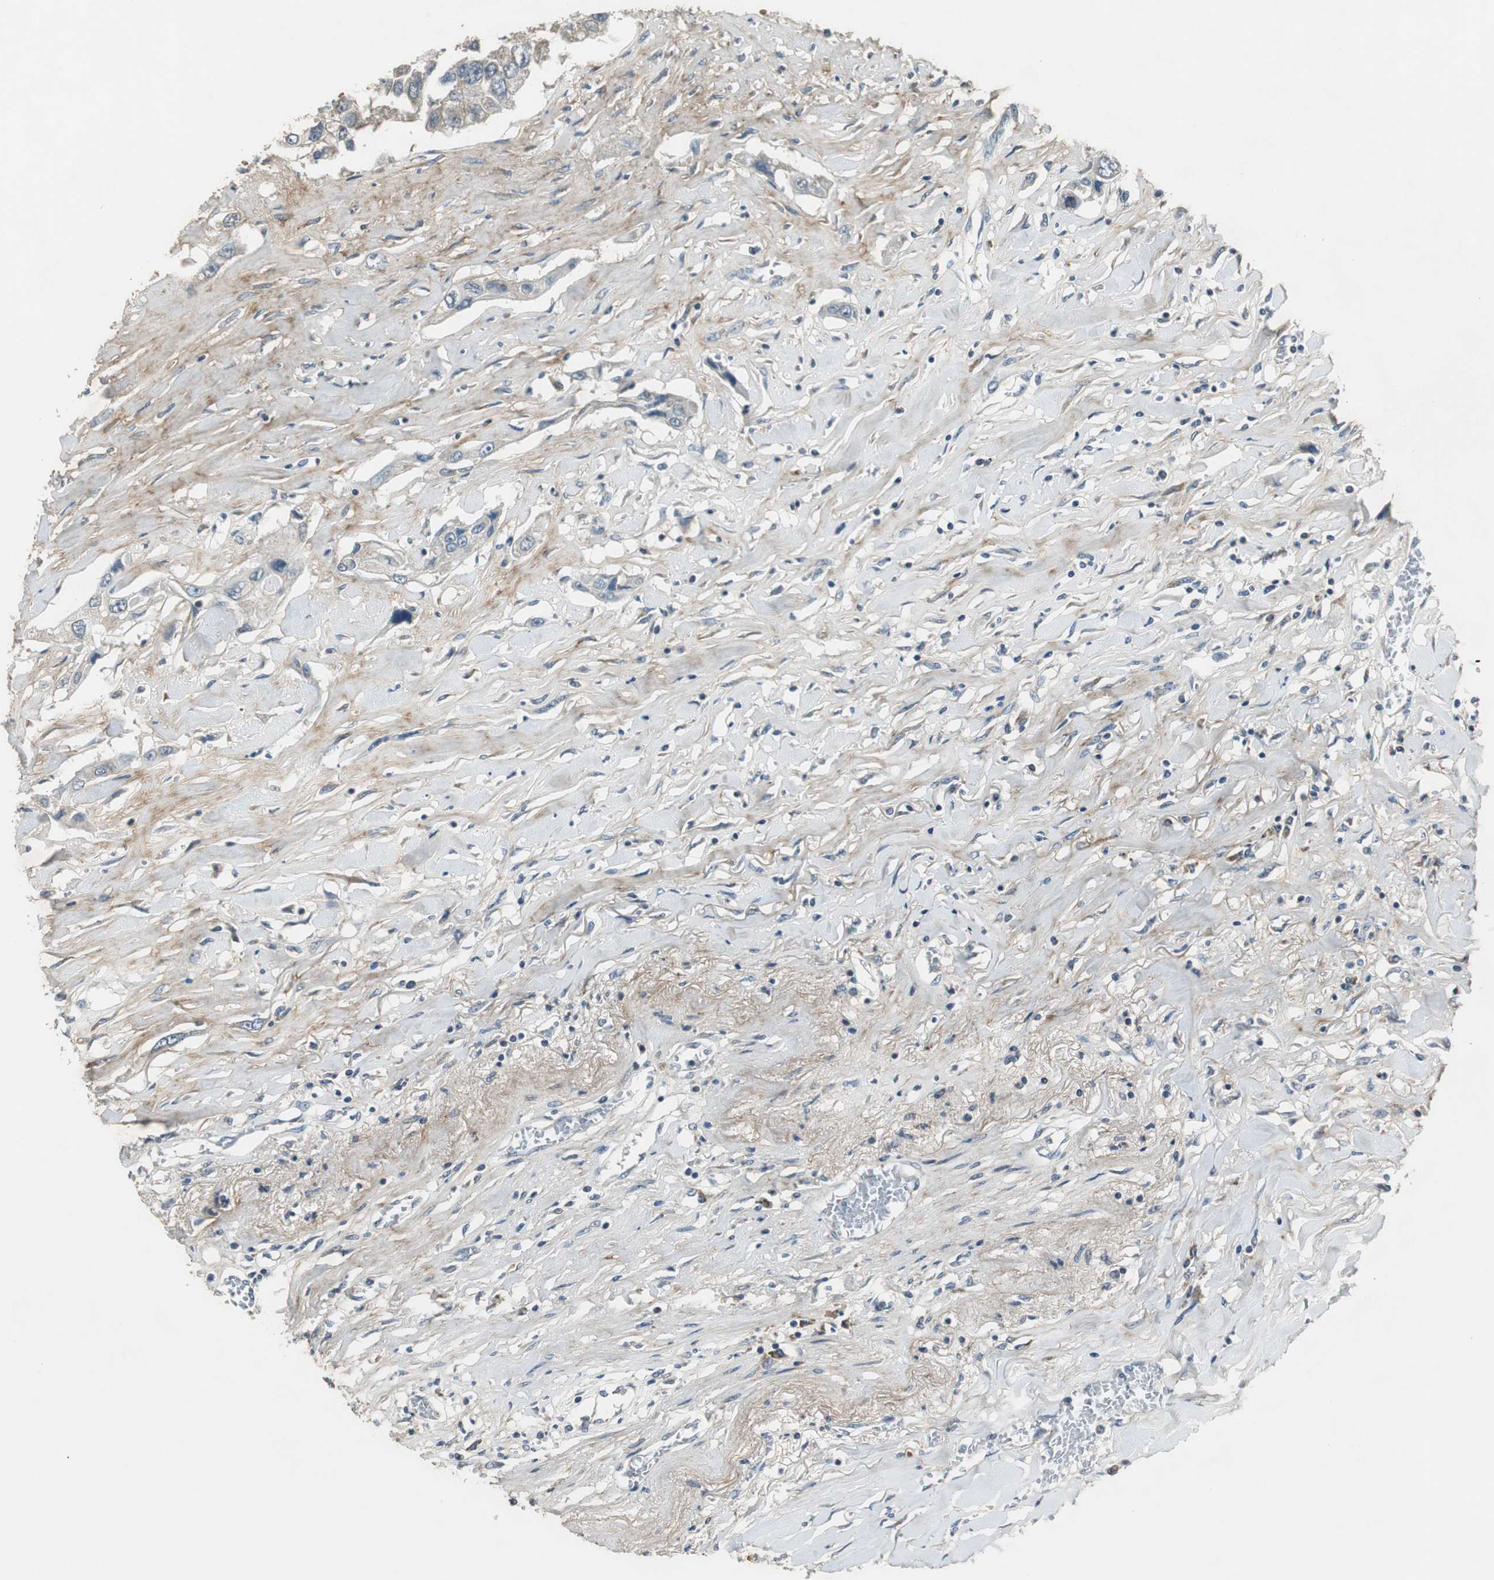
{"staining": {"intensity": "weak", "quantity": "<25%", "location": "cytoplasmic/membranous"}, "tissue": "lung cancer", "cell_type": "Tumor cells", "image_type": "cancer", "snomed": [{"axis": "morphology", "description": "Squamous cell carcinoma, NOS"}, {"axis": "topography", "description": "Lung"}], "caption": "There is no significant positivity in tumor cells of lung cancer. The staining is performed using DAB (3,3'-diaminobenzidine) brown chromogen with nuclei counter-stained in using hematoxylin.", "gene": "MSTO1", "patient": {"sex": "male", "age": 71}}